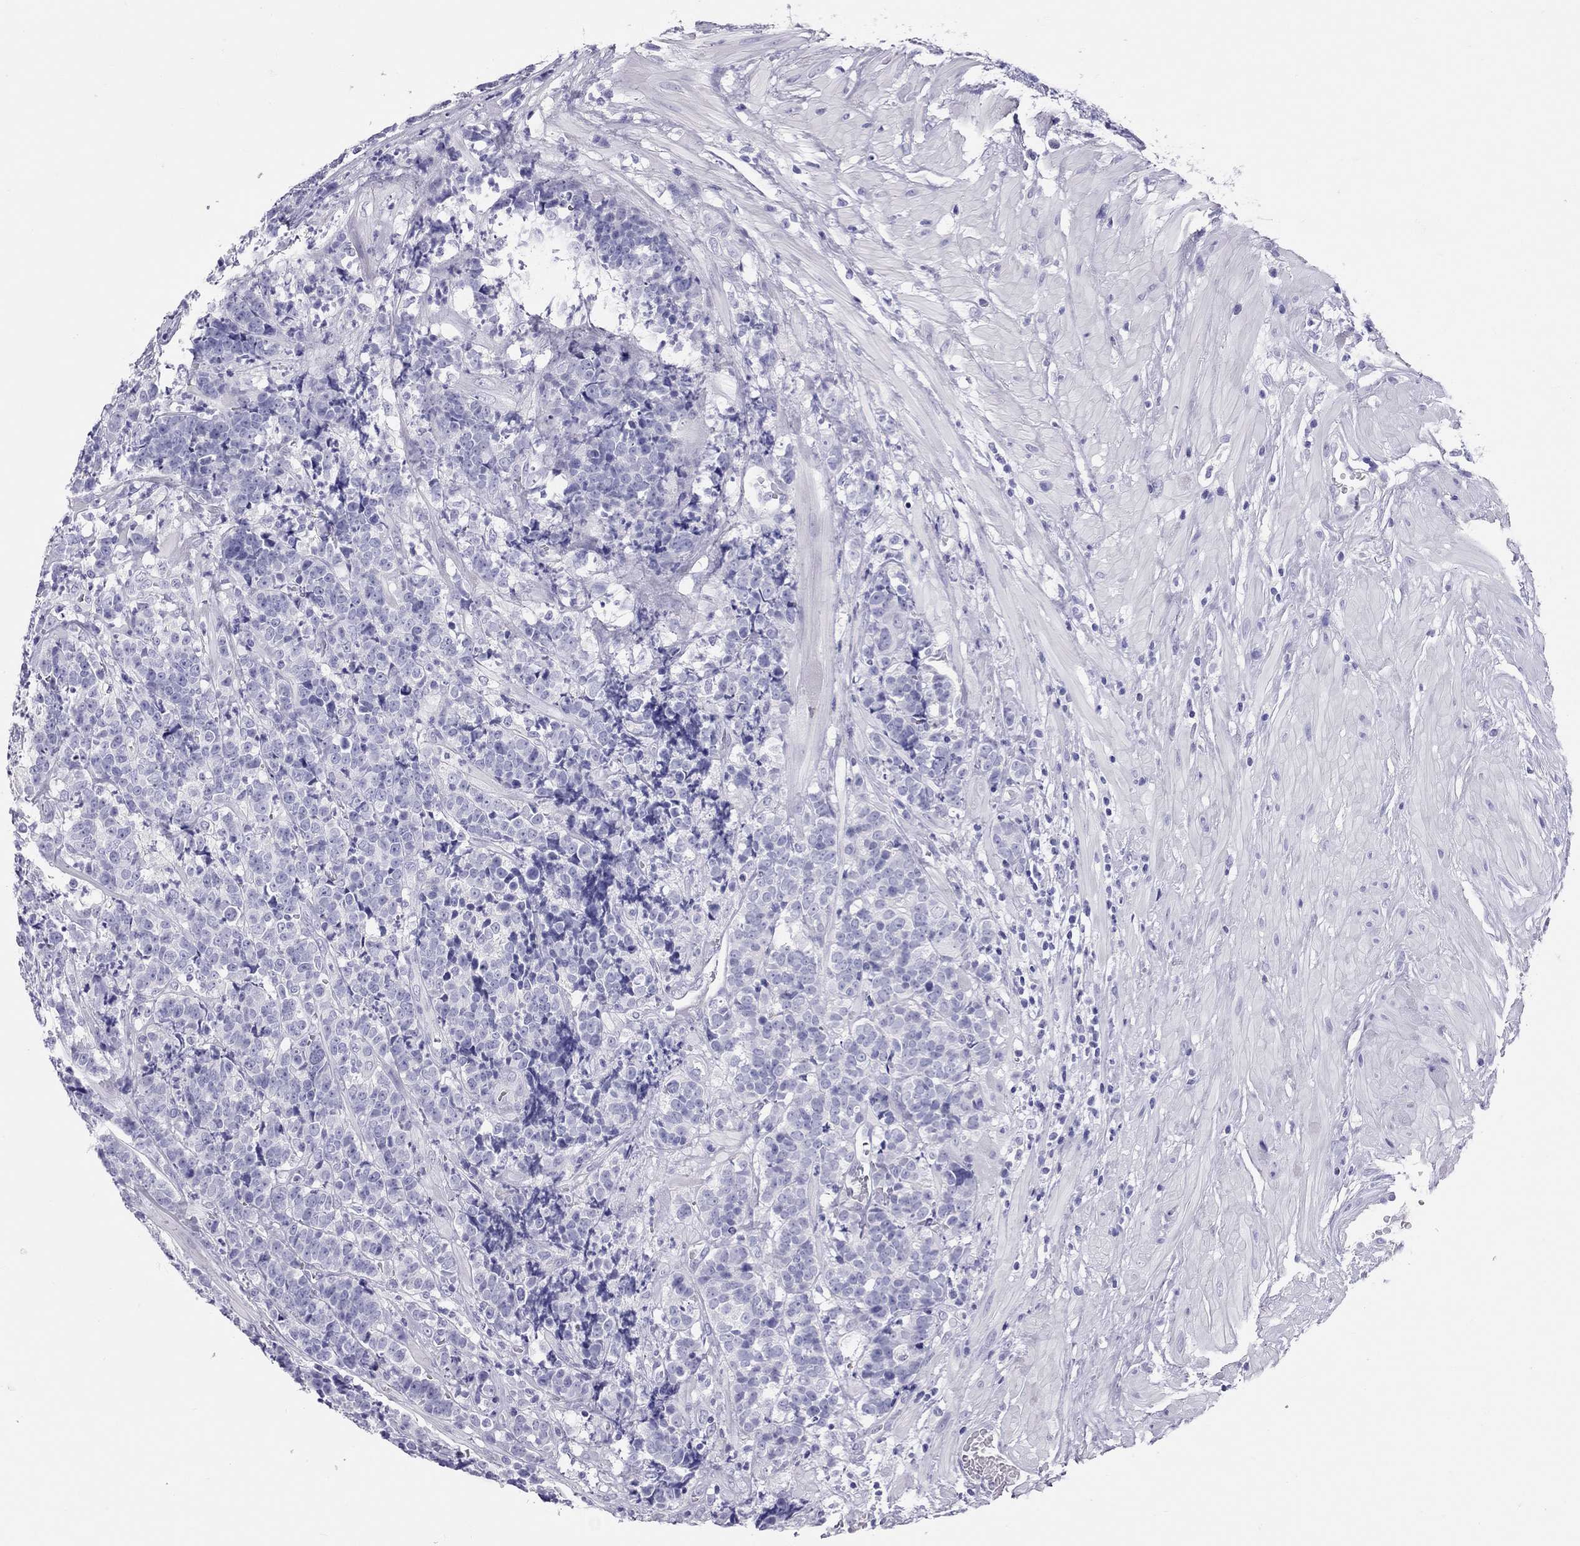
{"staining": {"intensity": "negative", "quantity": "none", "location": "none"}, "tissue": "prostate cancer", "cell_type": "Tumor cells", "image_type": "cancer", "snomed": [{"axis": "morphology", "description": "Adenocarcinoma, NOS"}, {"axis": "topography", "description": "Prostate"}], "caption": "Immunohistochemistry micrograph of neoplastic tissue: adenocarcinoma (prostate) stained with DAB displays no significant protein positivity in tumor cells. (Stains: DAB immunohistochemistry (IHC) with hematoxylin counter stain, Microscopy: brightfield microscopy at high magnification).", "gene": "PSMB11", "patient": {"sex": "male", "age": 67}}